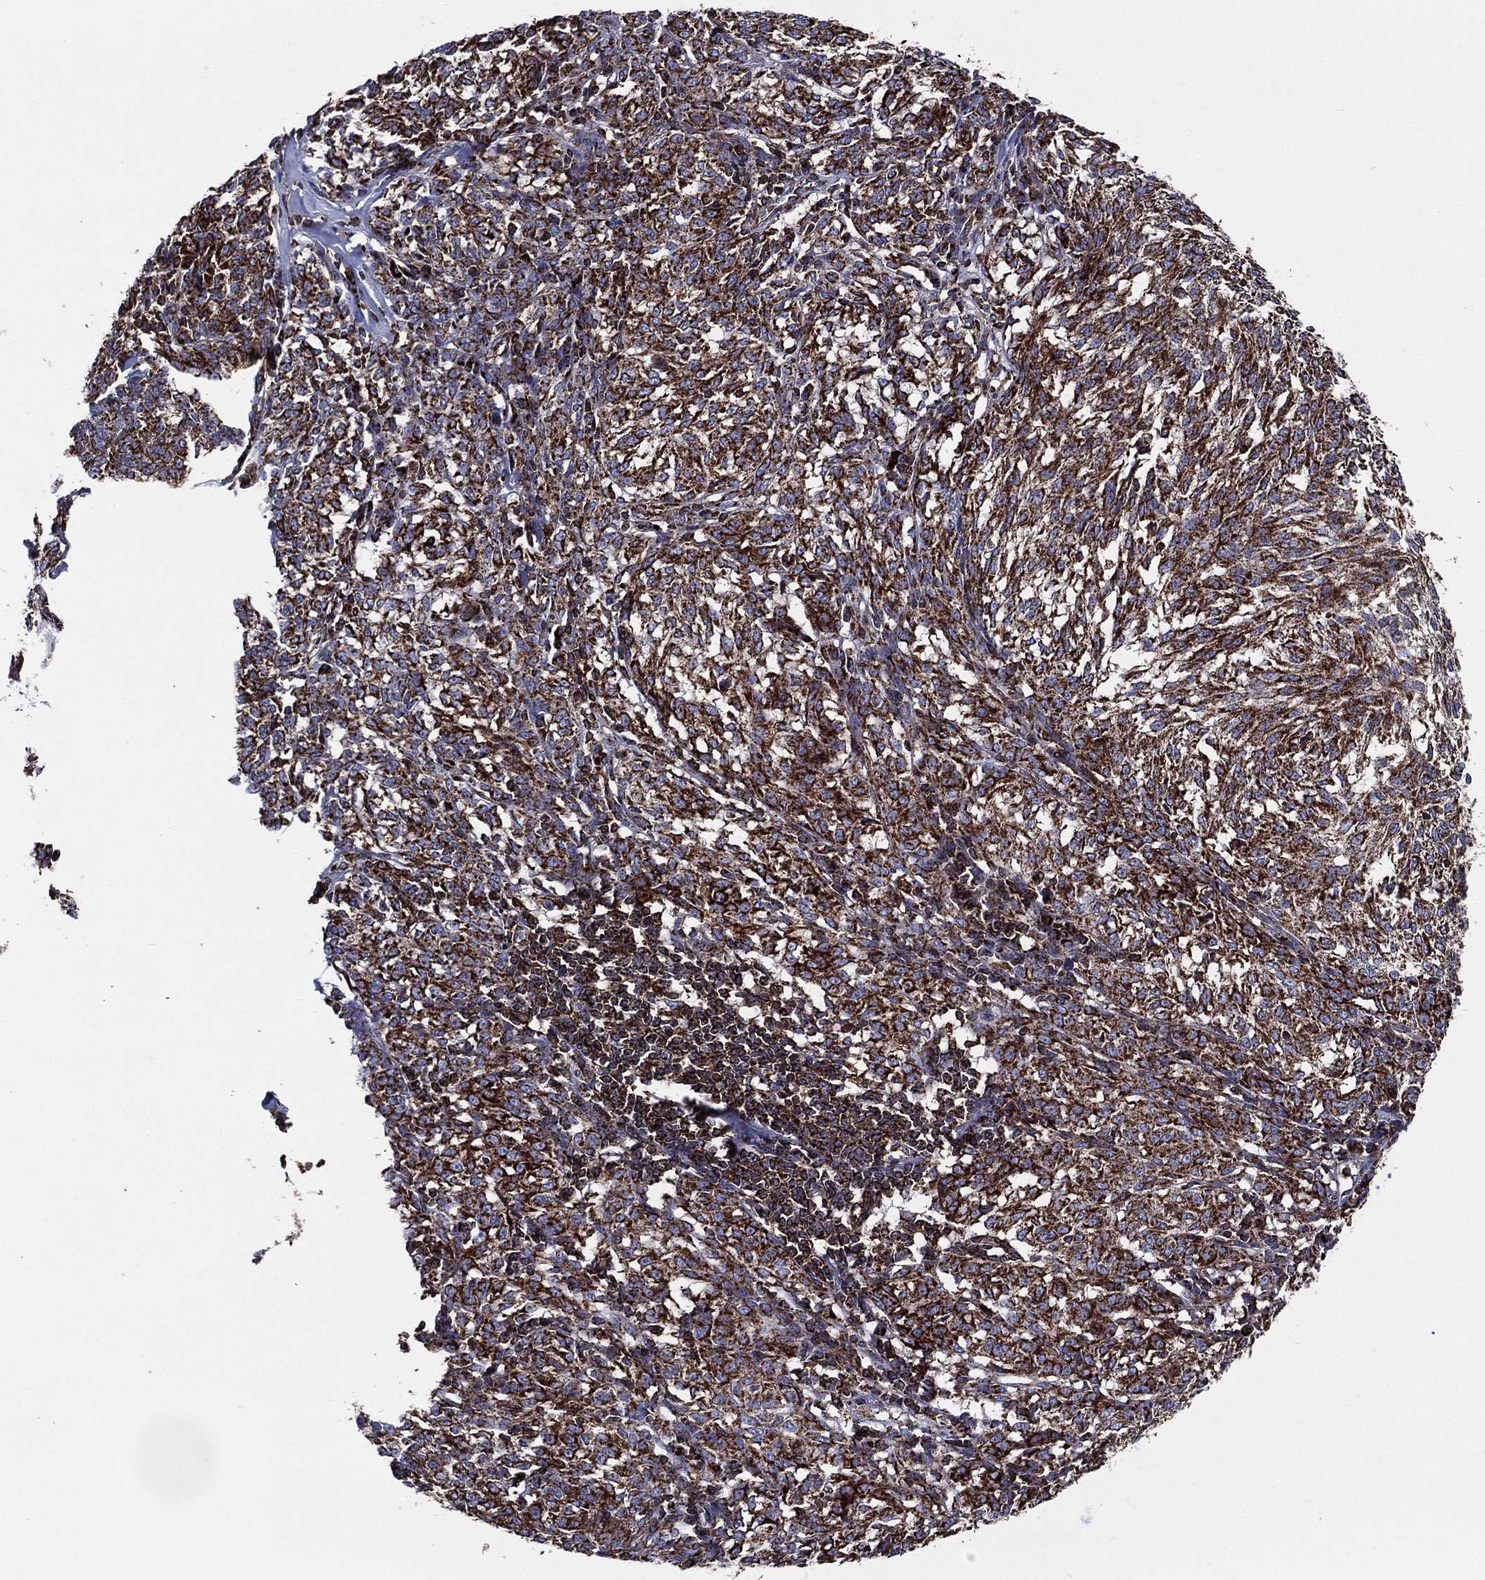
{"staining": {"intensity": "strong", "quantity": ">75%", "location": "cytoplasmic/membranous"}, "tissue": "melanoma", "cell_type": "Tumor cells", "image_type": "cancer", "snomed": [{"axis": "morphology", "description": "Malignant melanoma, NOS"}, {"axis": "topography", "description": "Skin"}], "caption": "A brown stain shows strong cytoplasmic/membranous staining of a protein in melanoma tumor cells.", "gene": "ANKRD37", "patient": {"sex": "female", "age": 72}}